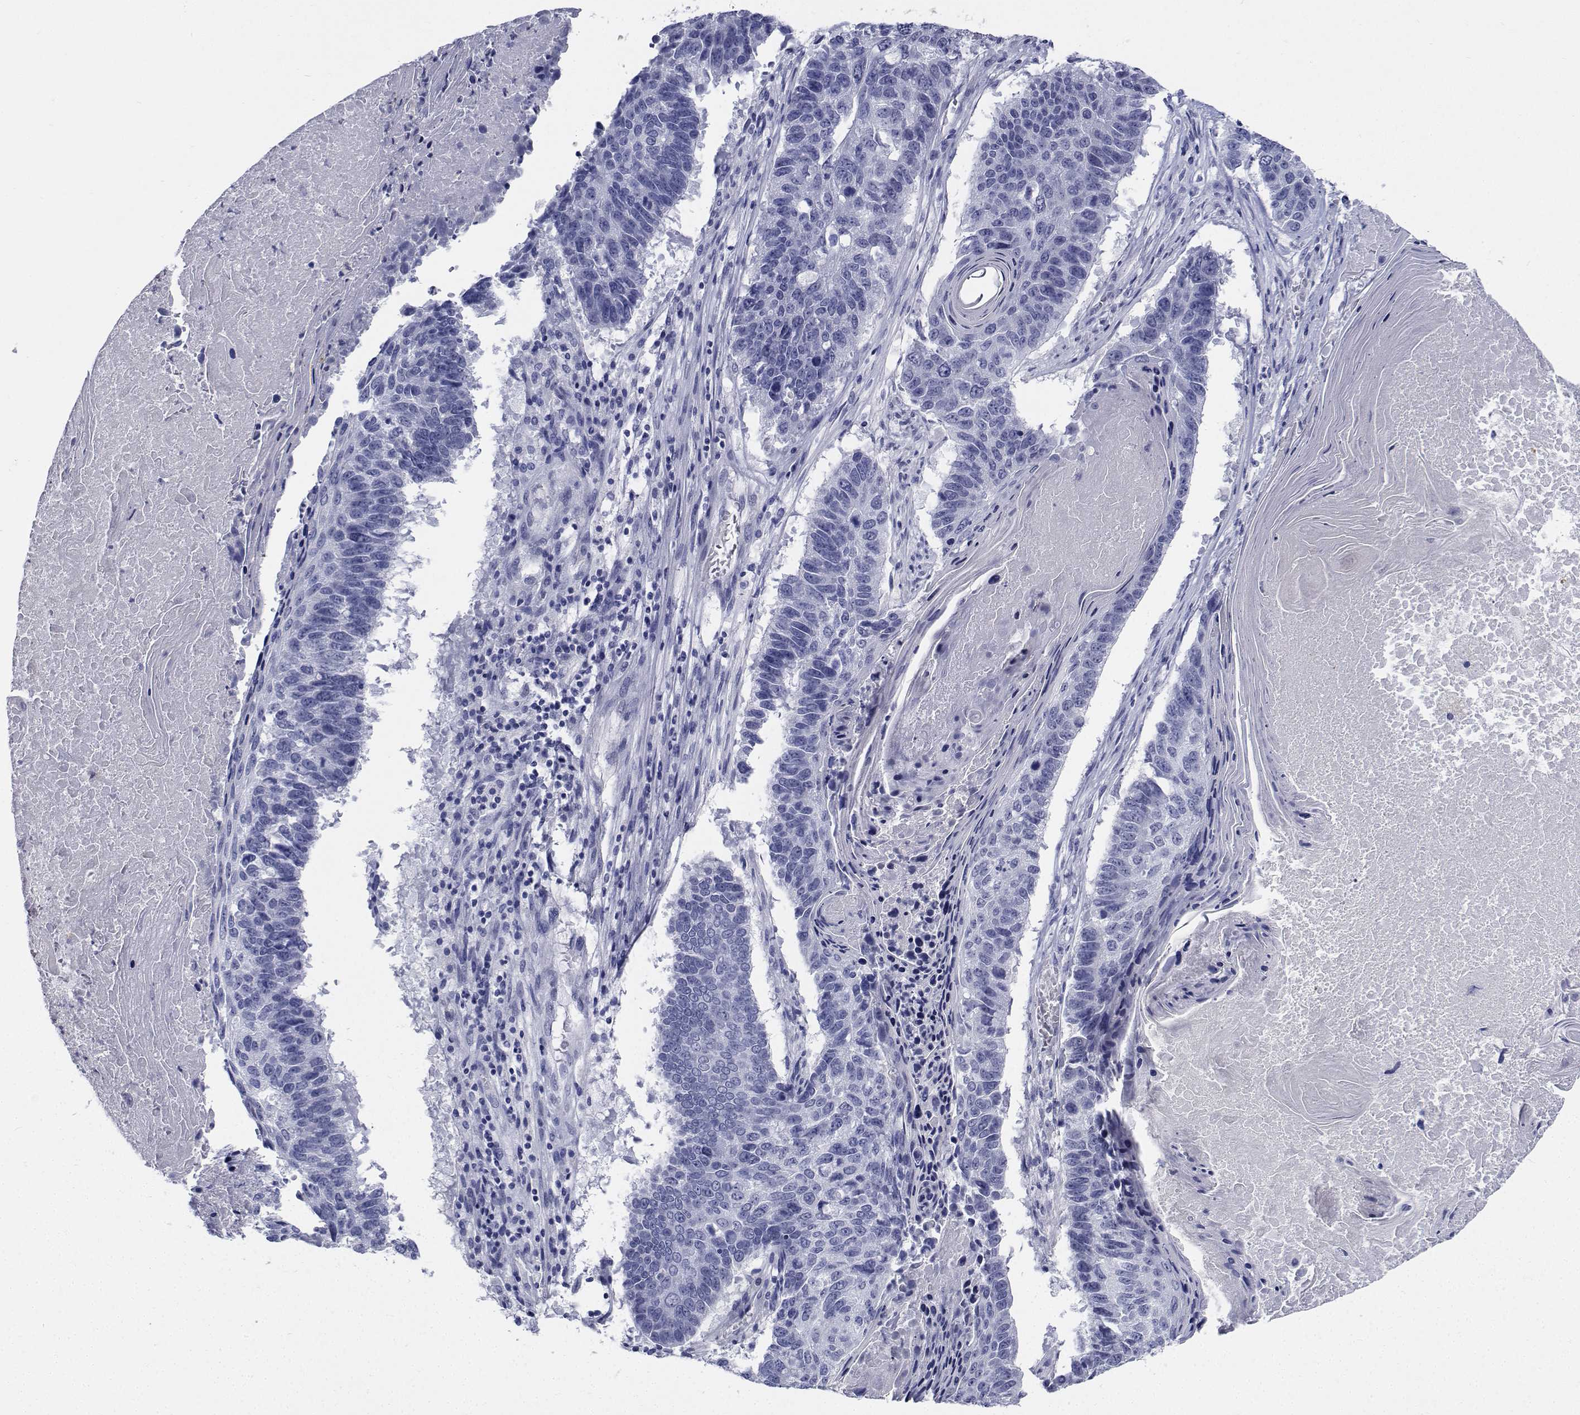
{"staining": {"intensity": "negative", "quantity": "none", "location": "none"}, "tissue": "lung cancer", "cell_type": "Tumor cells", "image_type": "cancer", "snomed": [{"axis": "morphology", "description": "Squamous cell carcinoma, NOS"}, {"axis": "topography", "description": "Lung"}], "caption": "IHC photomicrograph of neoplastic tissue: squamous cell carcinoma (lung) stained with DAB displays no significant protein staining in tumor cells.", "gene": "PLXNA4", "patient": {"sex": "male", "age": 73}}